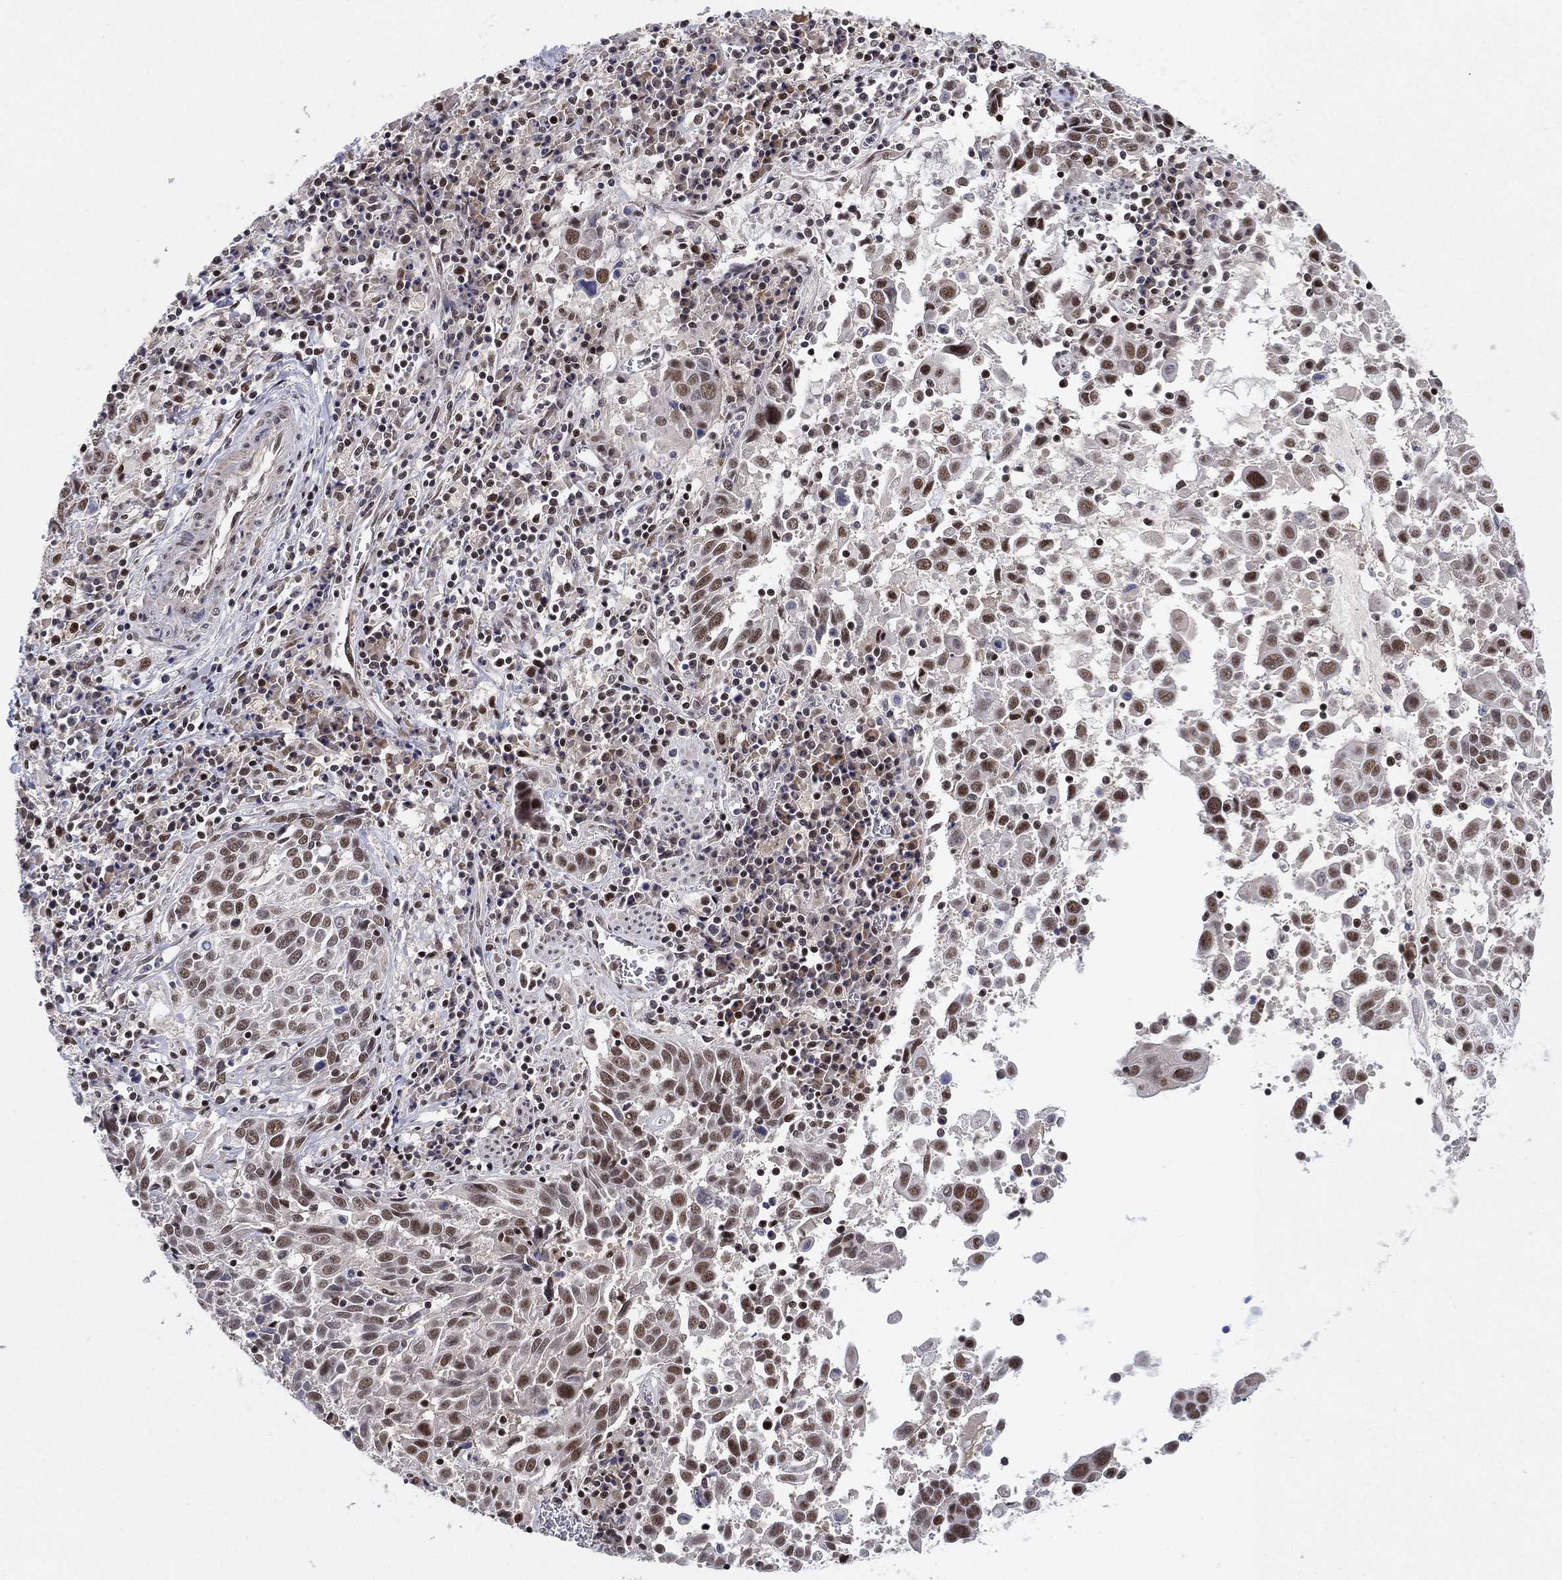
{"staining": {"intensity": "moderate", "quantity": "25%-75%", "location": "nuclear"}, "tissue": "lung cancer", "cell_type": "Tumor cells", "image_type": "cancer", "snomed": [{"axis": "morphology", "description": "Squamous cell carcinoma, NOS"}, {"axis": "topography", "description": "Lung"}], "caption": "Immunohistochemistry micrograph of human lung cancer stained for a protein (brown), which exhibits medium levels of moderate nuclear positivity in approximately 25%-75% of tumor cells.", "gene": "DGCR8", "patient": {"sex": "male", "age": 57}}